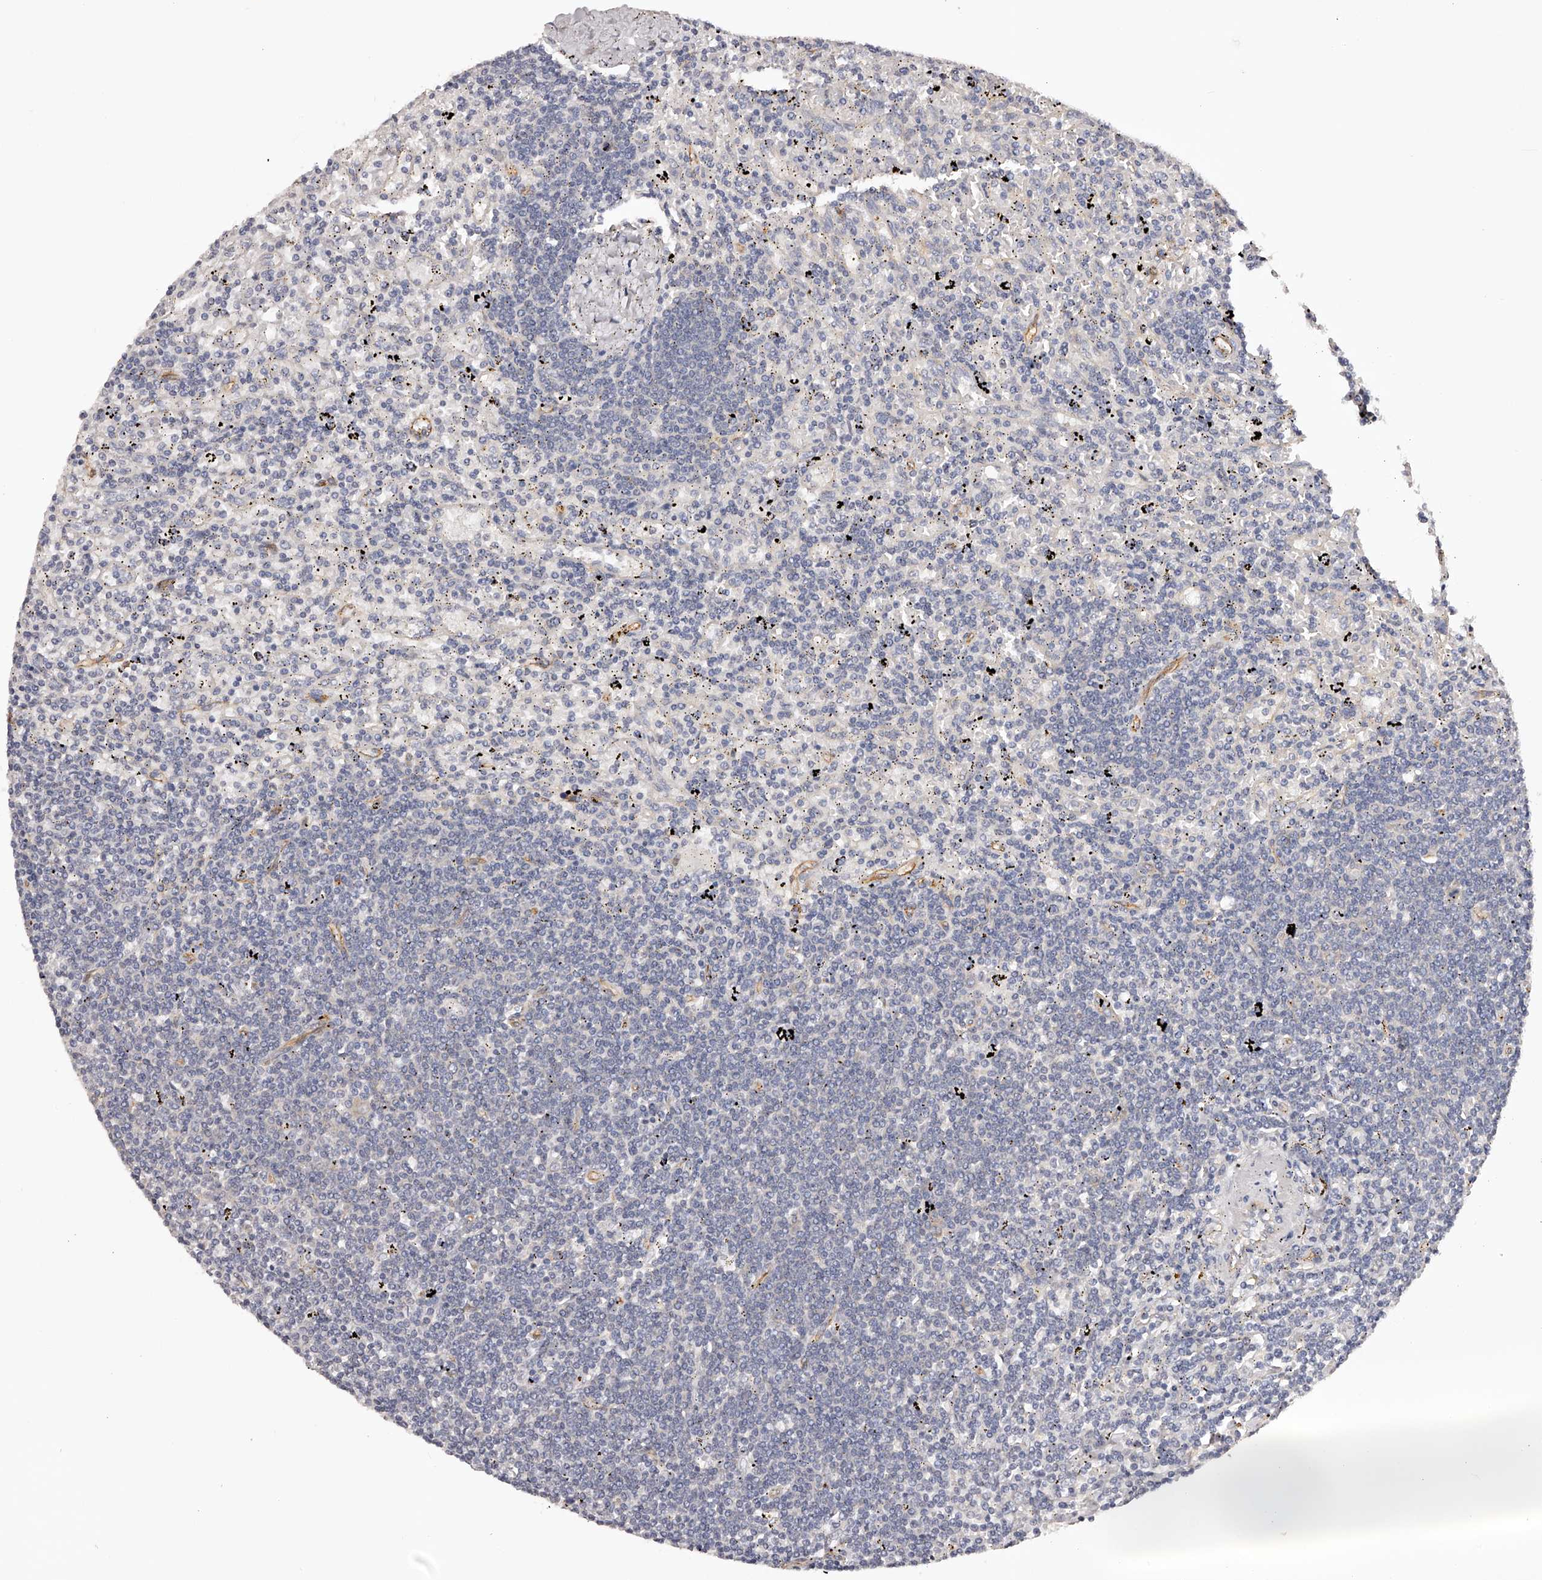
{"staining": {"intensity": "negative", "quantity": "none", "location": "none"}, "tissue": "lymphoma", "cell_type": "Tumor cells", "image_type": "cancer", "snomed": [{"axis": "morphology", "description": "Malignant lymphoma, non-Hodgkin's type, Low grade"}, {"axis": "topography", "description": "Spleen"}], "caption": "DAB (3,3'-diaminobenzidine) immunohistochemical staining of human lymphoma demonstrates no significant expression in tumor cells.", "gene": "LTV1", "patient": {"sex": "male", "age": 76}}